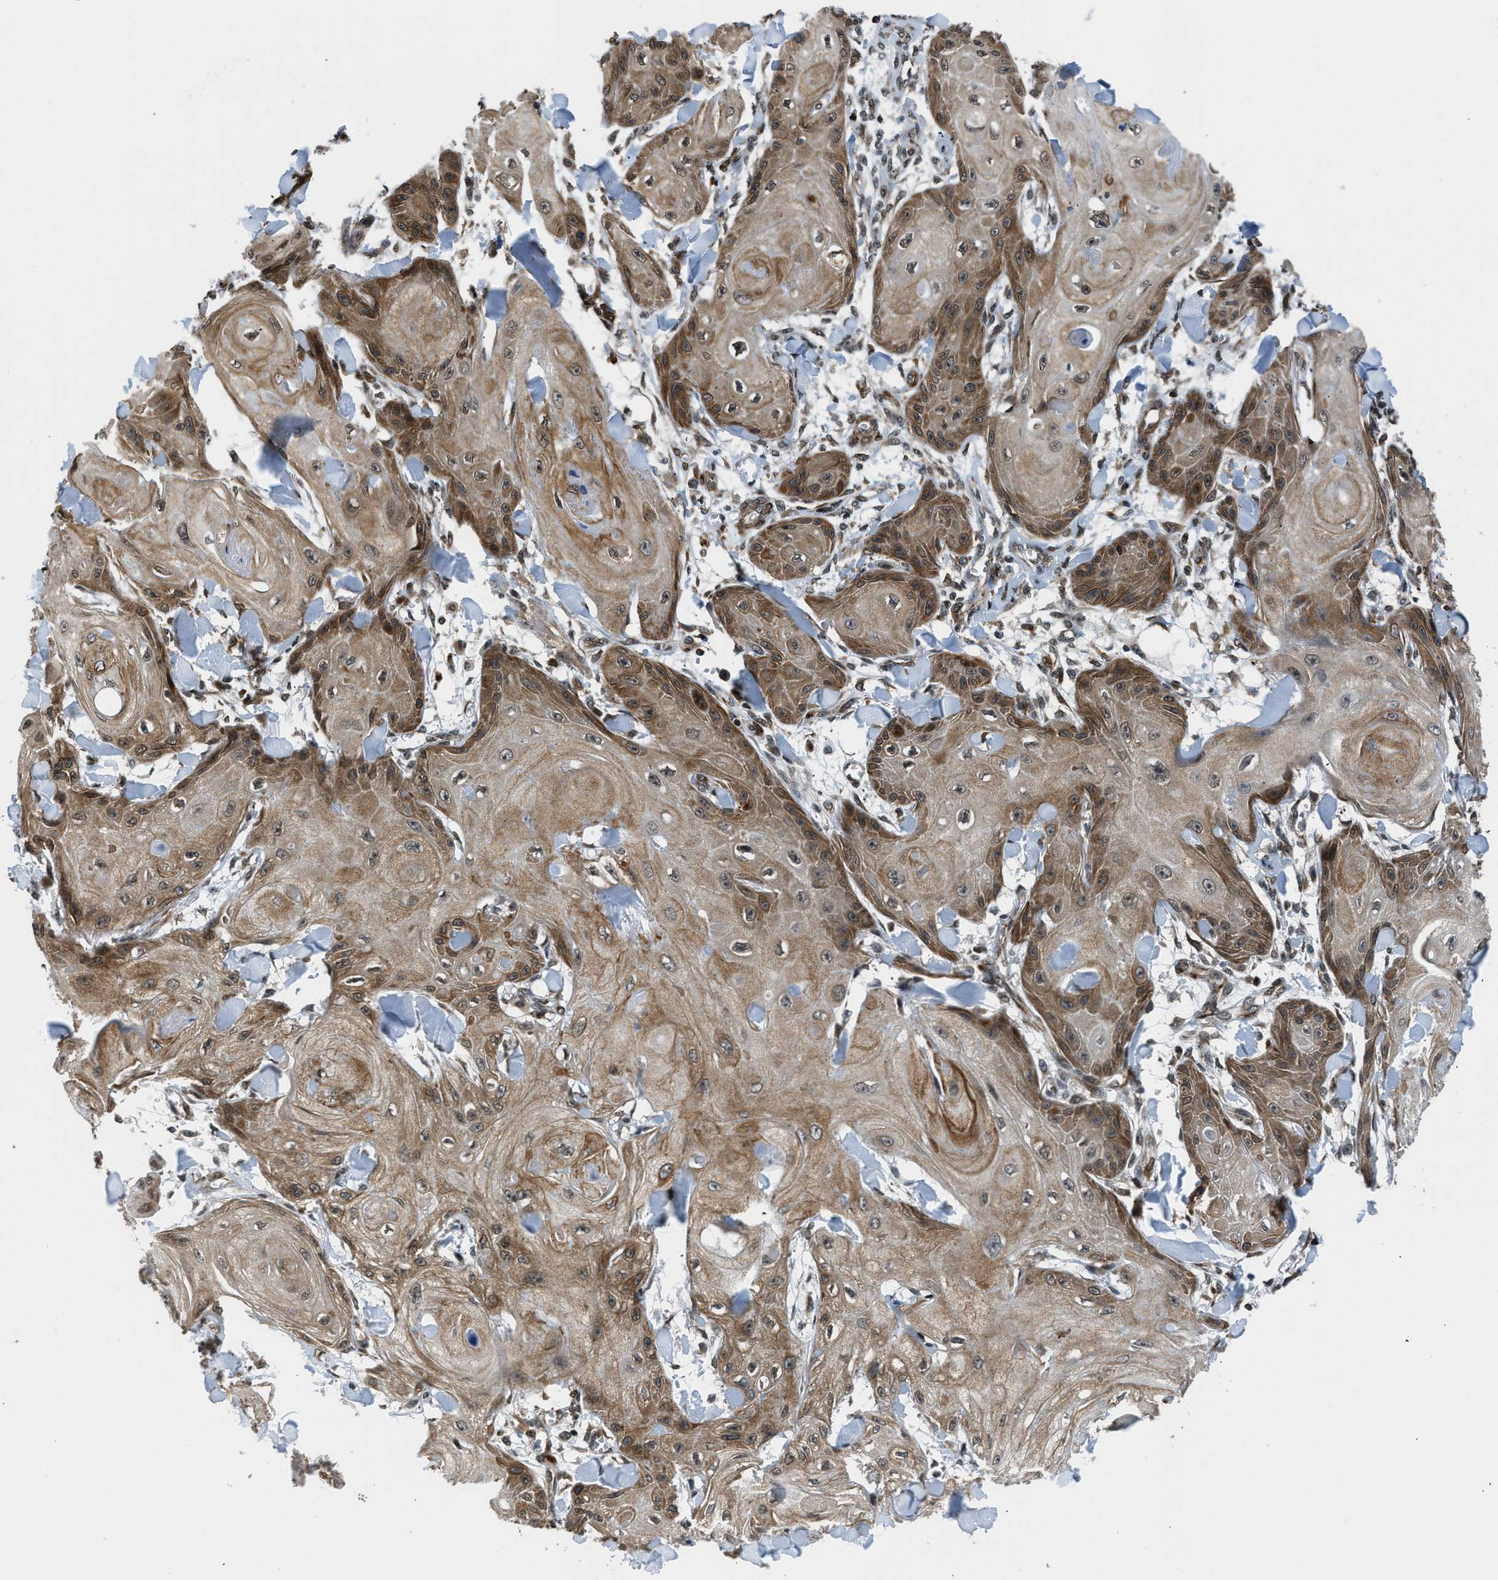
{"staining": {"intensity": "moderate", "quantity": ">75%", "location": "cytoplasmic/membranous"}, "tissue": "skin cancer", "cell_type": "Tumor cells", "image_type": "cancer", "snomed": [{"axis": "morphology", "description": "Squamous cell carcinoma, NOS"}, {"axis": "topography", "description": "Skin"}], "caption": "Protein expression analysis of skin squamous cell carcinoma exhibits moderate cytoplasmic/membranous expression in about >75% of tumor cells. (Brightfield microscopy of DAB IHC at high magnification).", "gene": "RETREG3", "patient": {"sex": "male", "age": 74}}